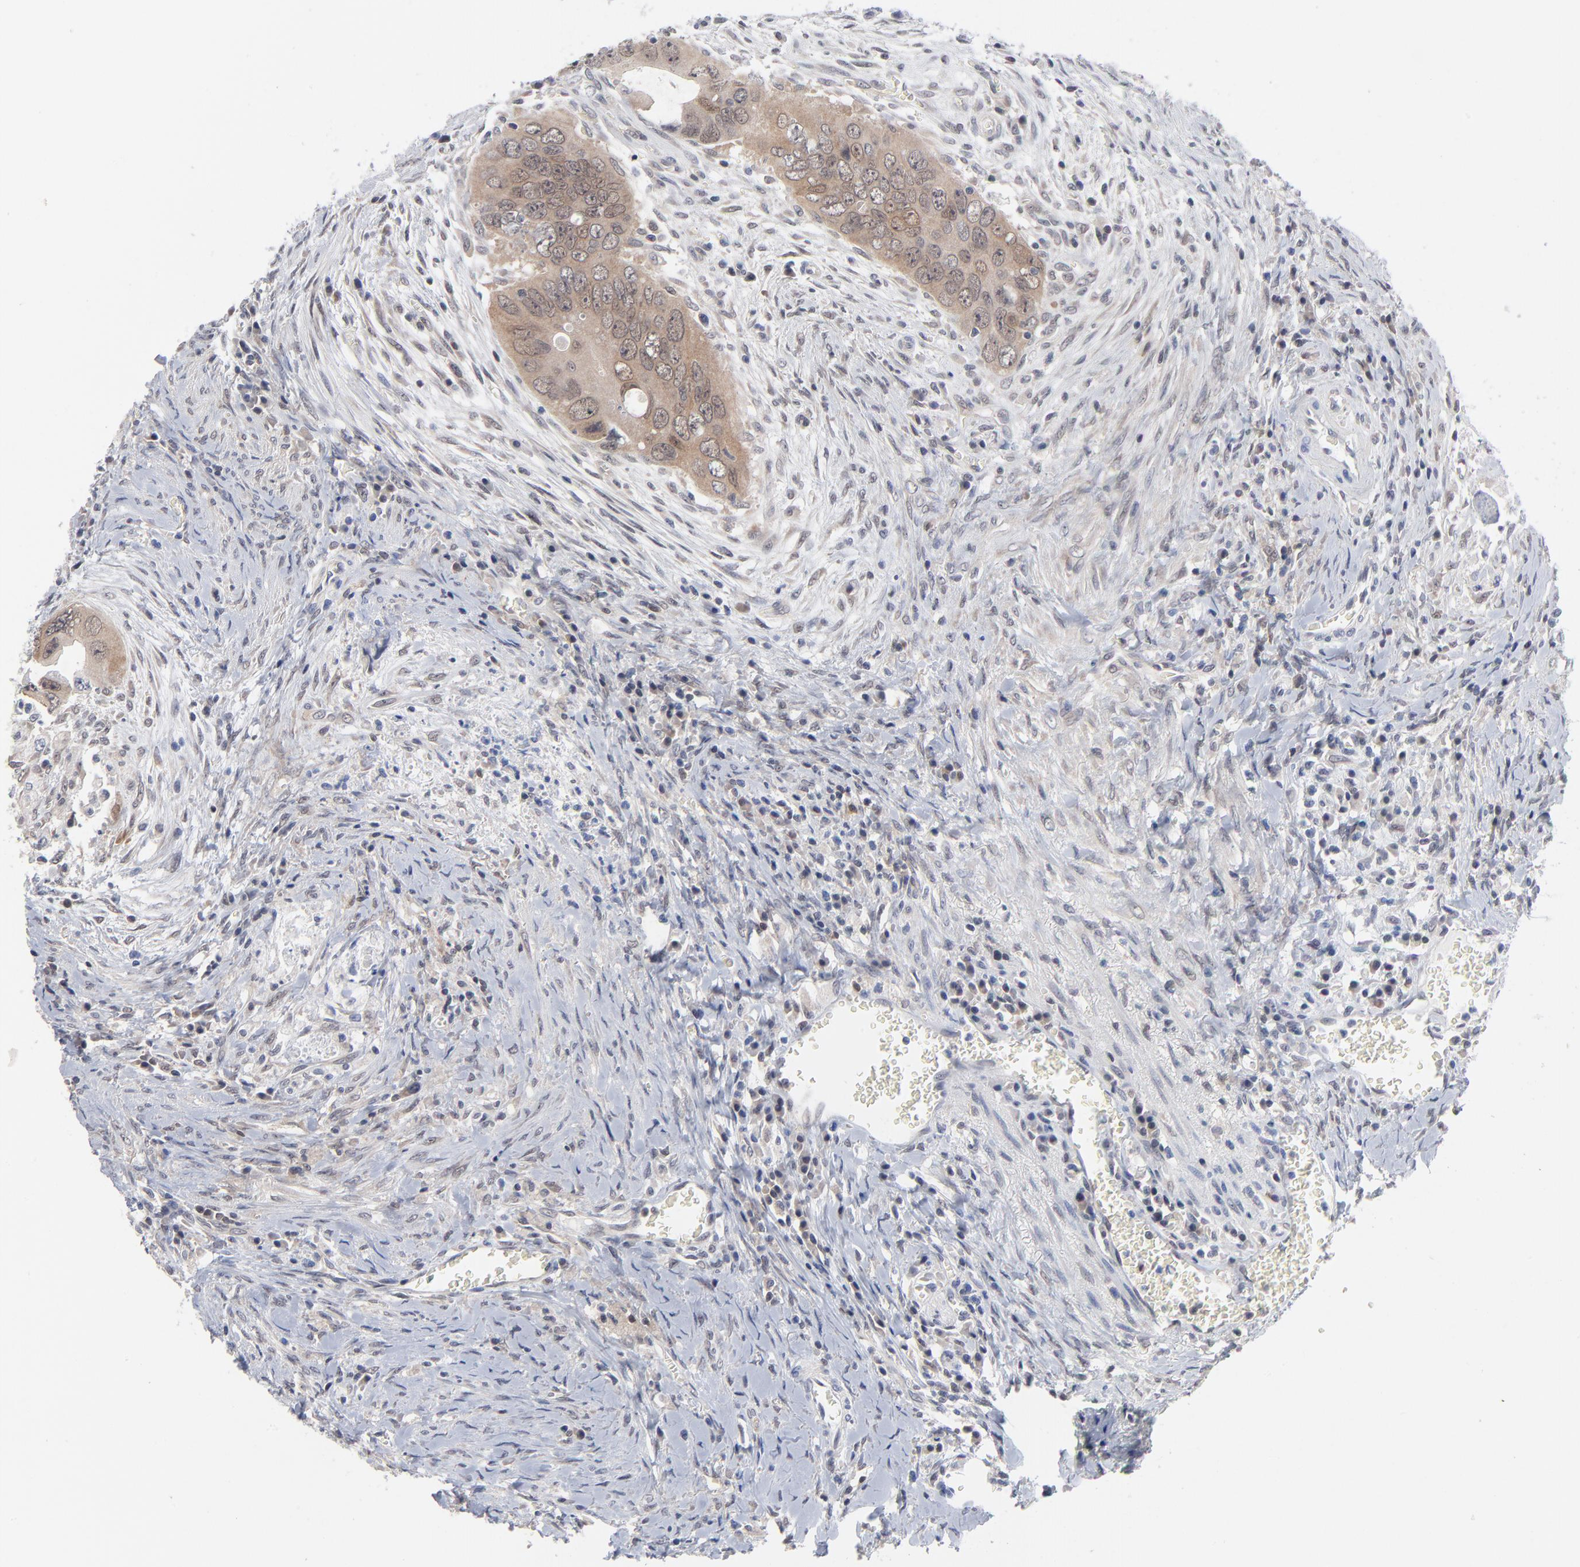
{"staining": {"intensity": "weak", "quantity": ">75%", "location": "cytoplasmic/membranous"}, "tissue": "colorectal cancer", "cell_type": "Tumor cells", "image_type": "cancer", "snomed": [{"axis": "morphology", "description": "Adenocarcinoma, NOS"}, {"axis": "topography", "description": "Rectum"}], "caption": "Immunohistochemistry (IHC) histopathology image of neoplastic tissue: human adenocarcinoma (colorectal) stained using immunohistochemistry displays low levels of weak protein expression localized specifically in the cytoplasmic/membranous of tumor cells, appearing as a cytoplasmic/membranous brown color.", "gene": "RPS6KB1", "patient": {"sex": "male", "age": 70}}